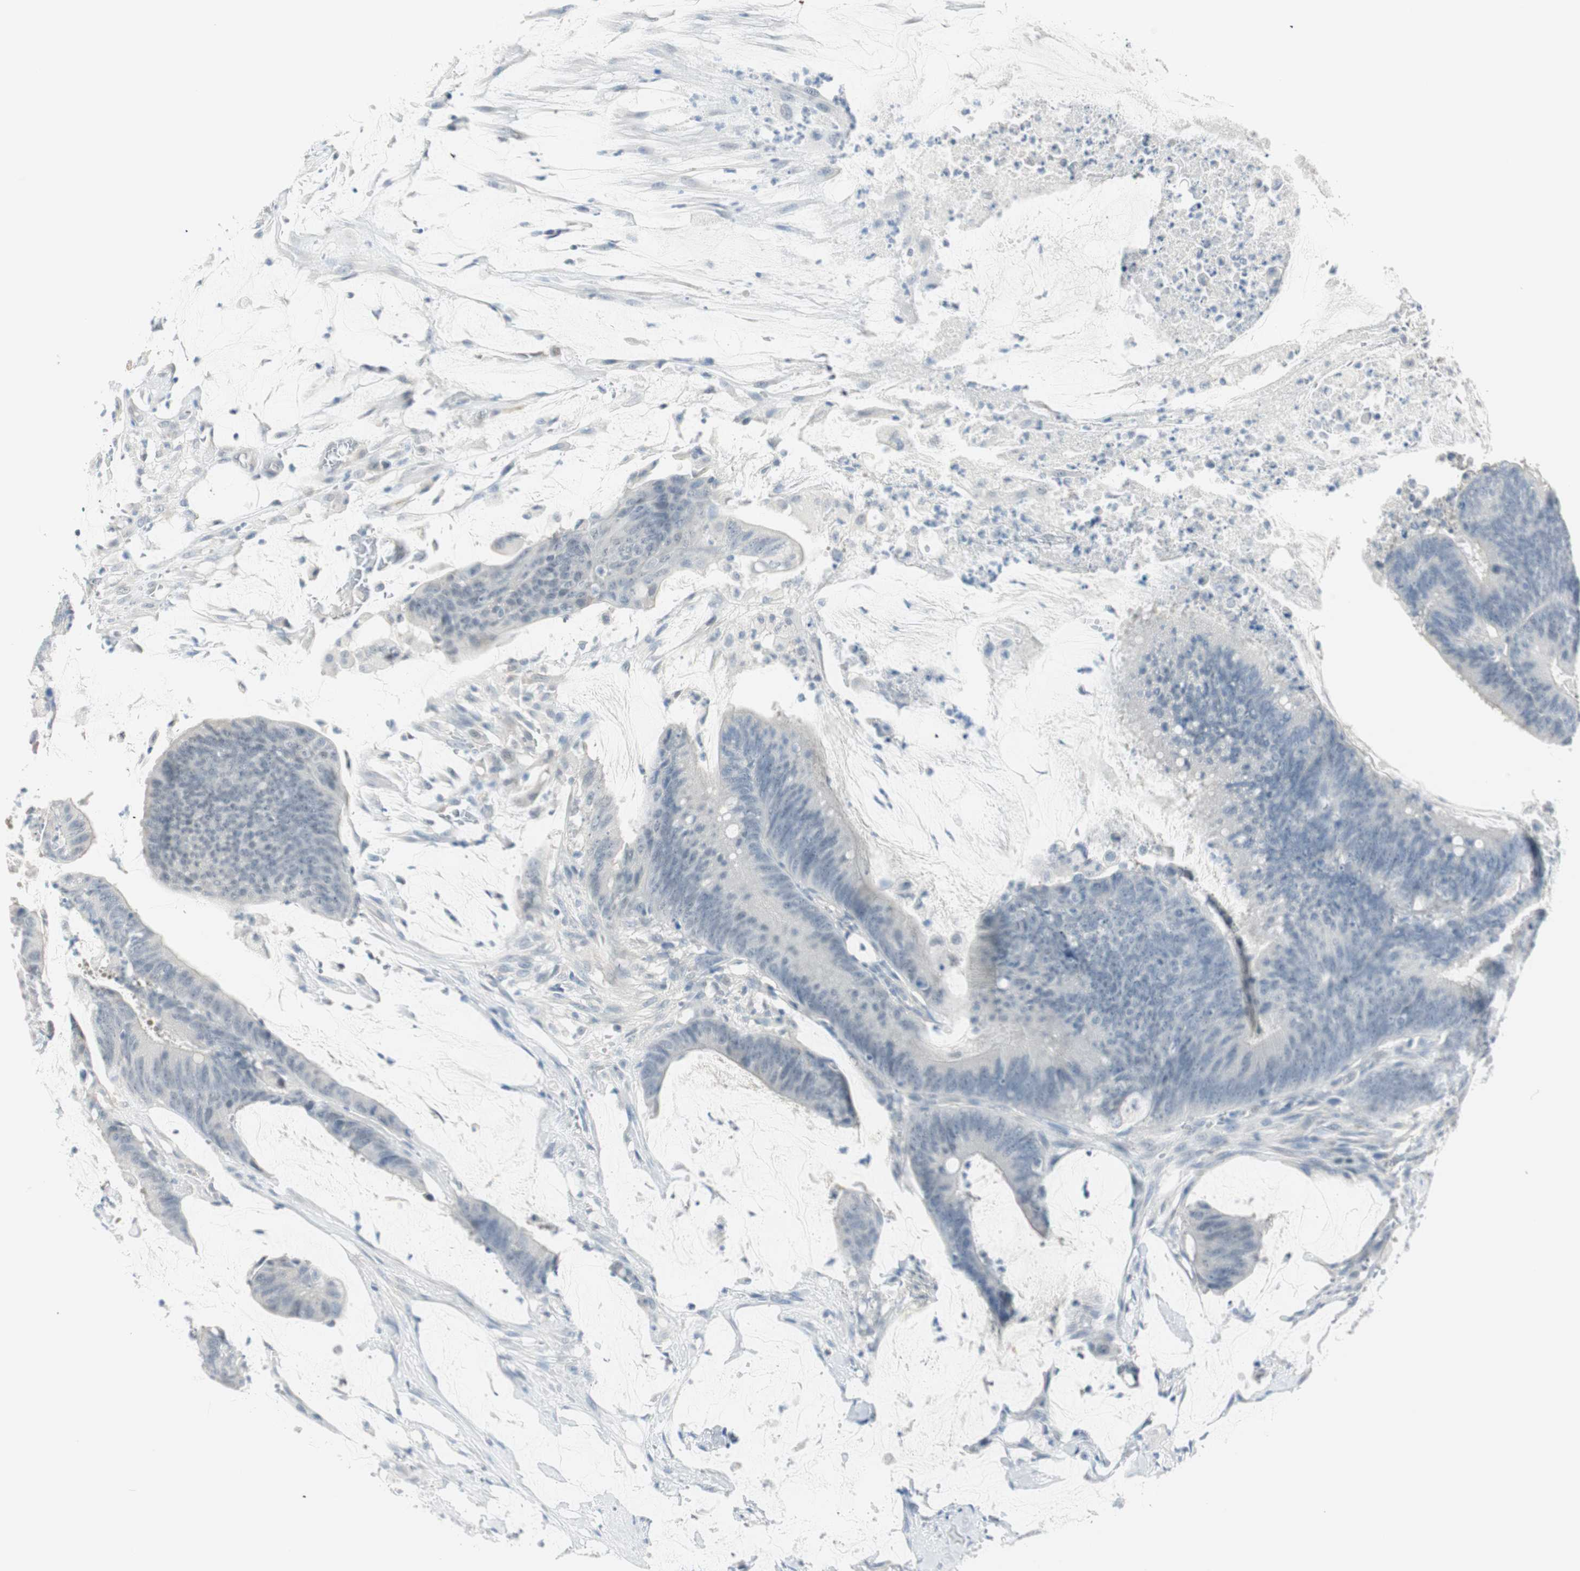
{"staining": {"intensity": "negative", "quantity": "none", "location": "none"}, "tissue": "colorectal cancer", "cell_type": "Tumor cells", "image_type": "cancer", "snomed": [{"axis": "morphology", "description": "Adenocarcinoma, NOS"}, {"axis": "topography", "description": "Rectum"}], "caption": "An immunohistochemistry image of colorectal cancer is shown. There is no staining in tumor cells of colorectal cancer. (IHC, brightfield microscopy, high magnification).", "gene": "MLLT10", "patient": {"sex": "female", "age": 66}}